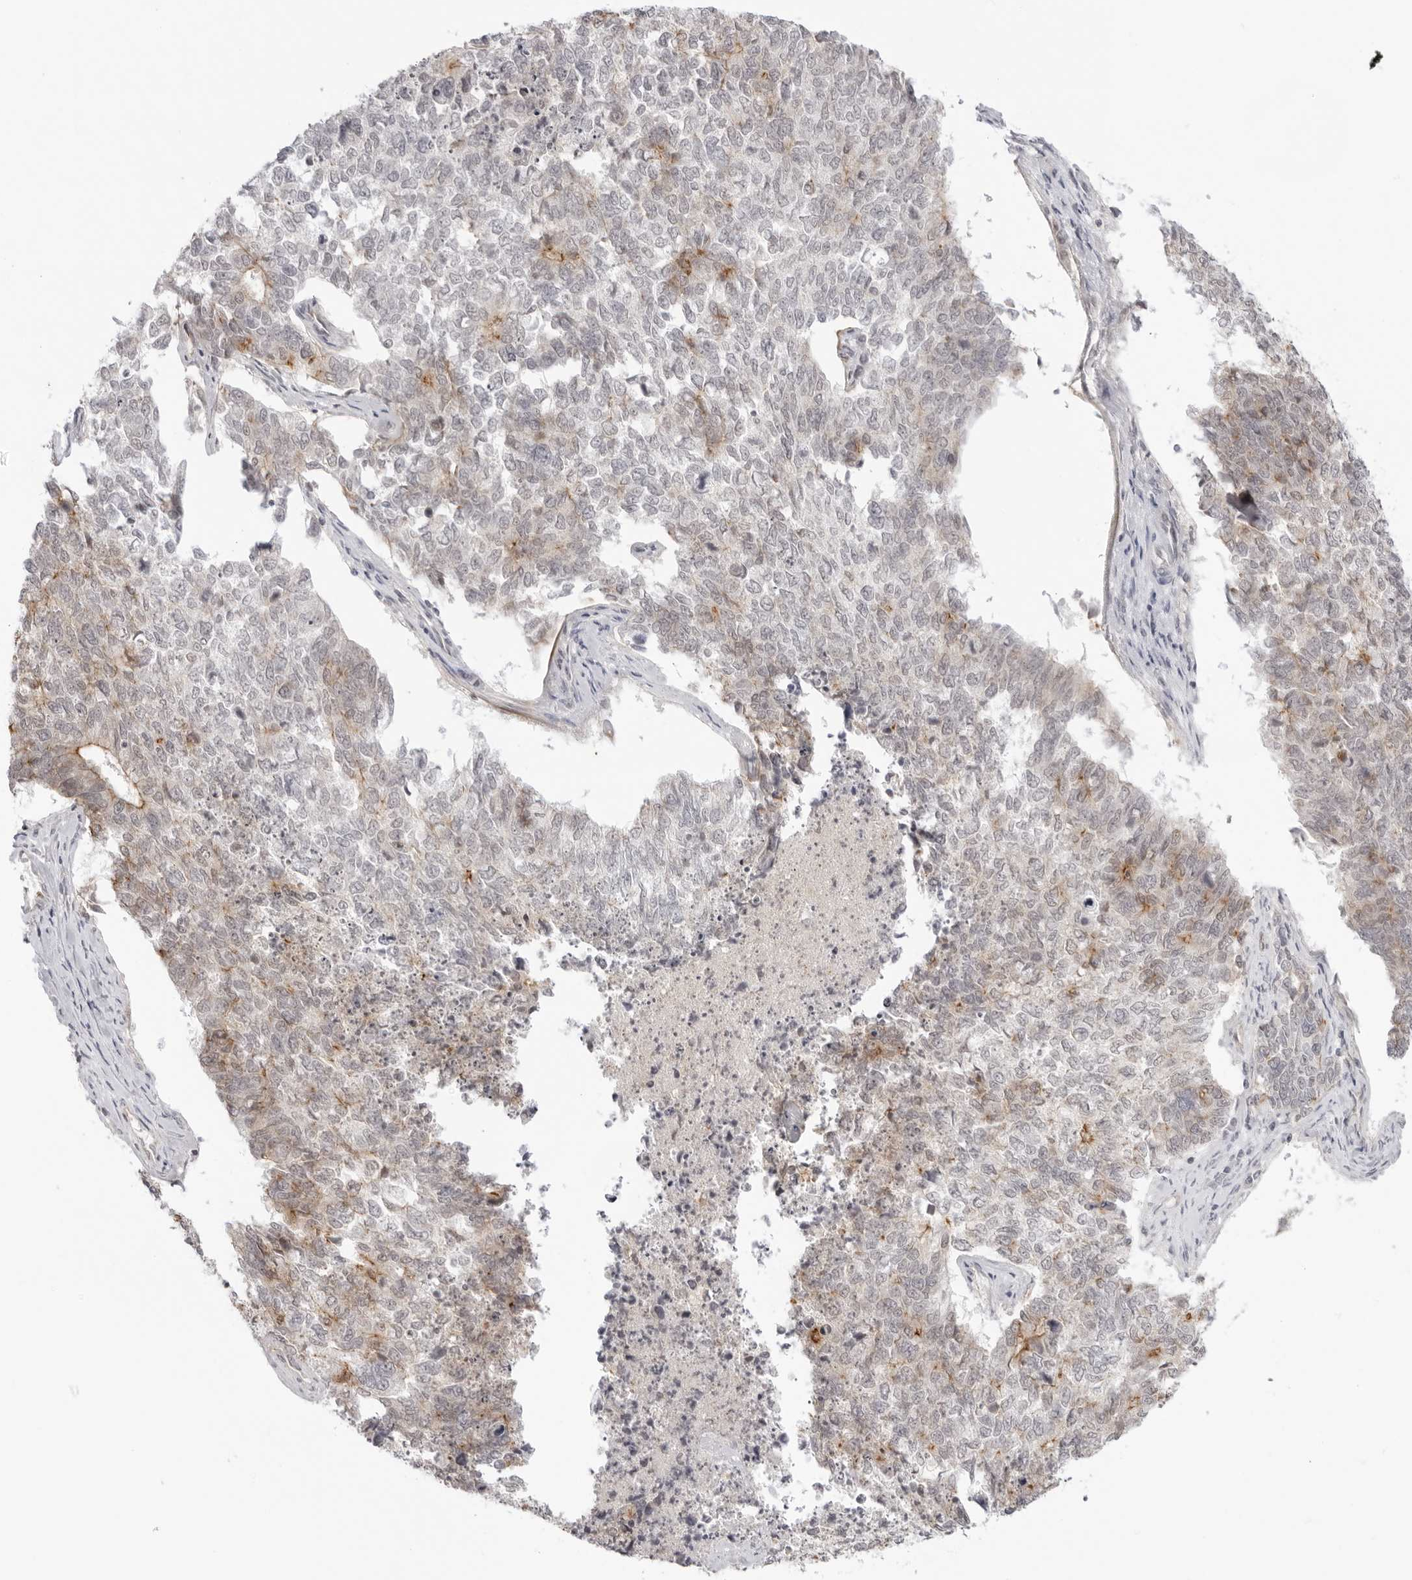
{"staining": {"intensity": "moderate", "quantity": "<25%", "location": "cytoplasmic/membranous"}, "tissue": "cervical cancer", "cell_type": "Tumor cells", "image_type": "cancer", "snomed": [{"axis": "morphology", "description": "Squamous cell carcinoma, NOS"}, {"axis": "topography", "description": "Cervix"}], "caption": "Moderate cytoplasmic/membranous protein staining is present in about <25% of tumor cells in cervical cancer.", "gene": "TRAPPC3", "patient": {"sex": "female", "age": 63}}